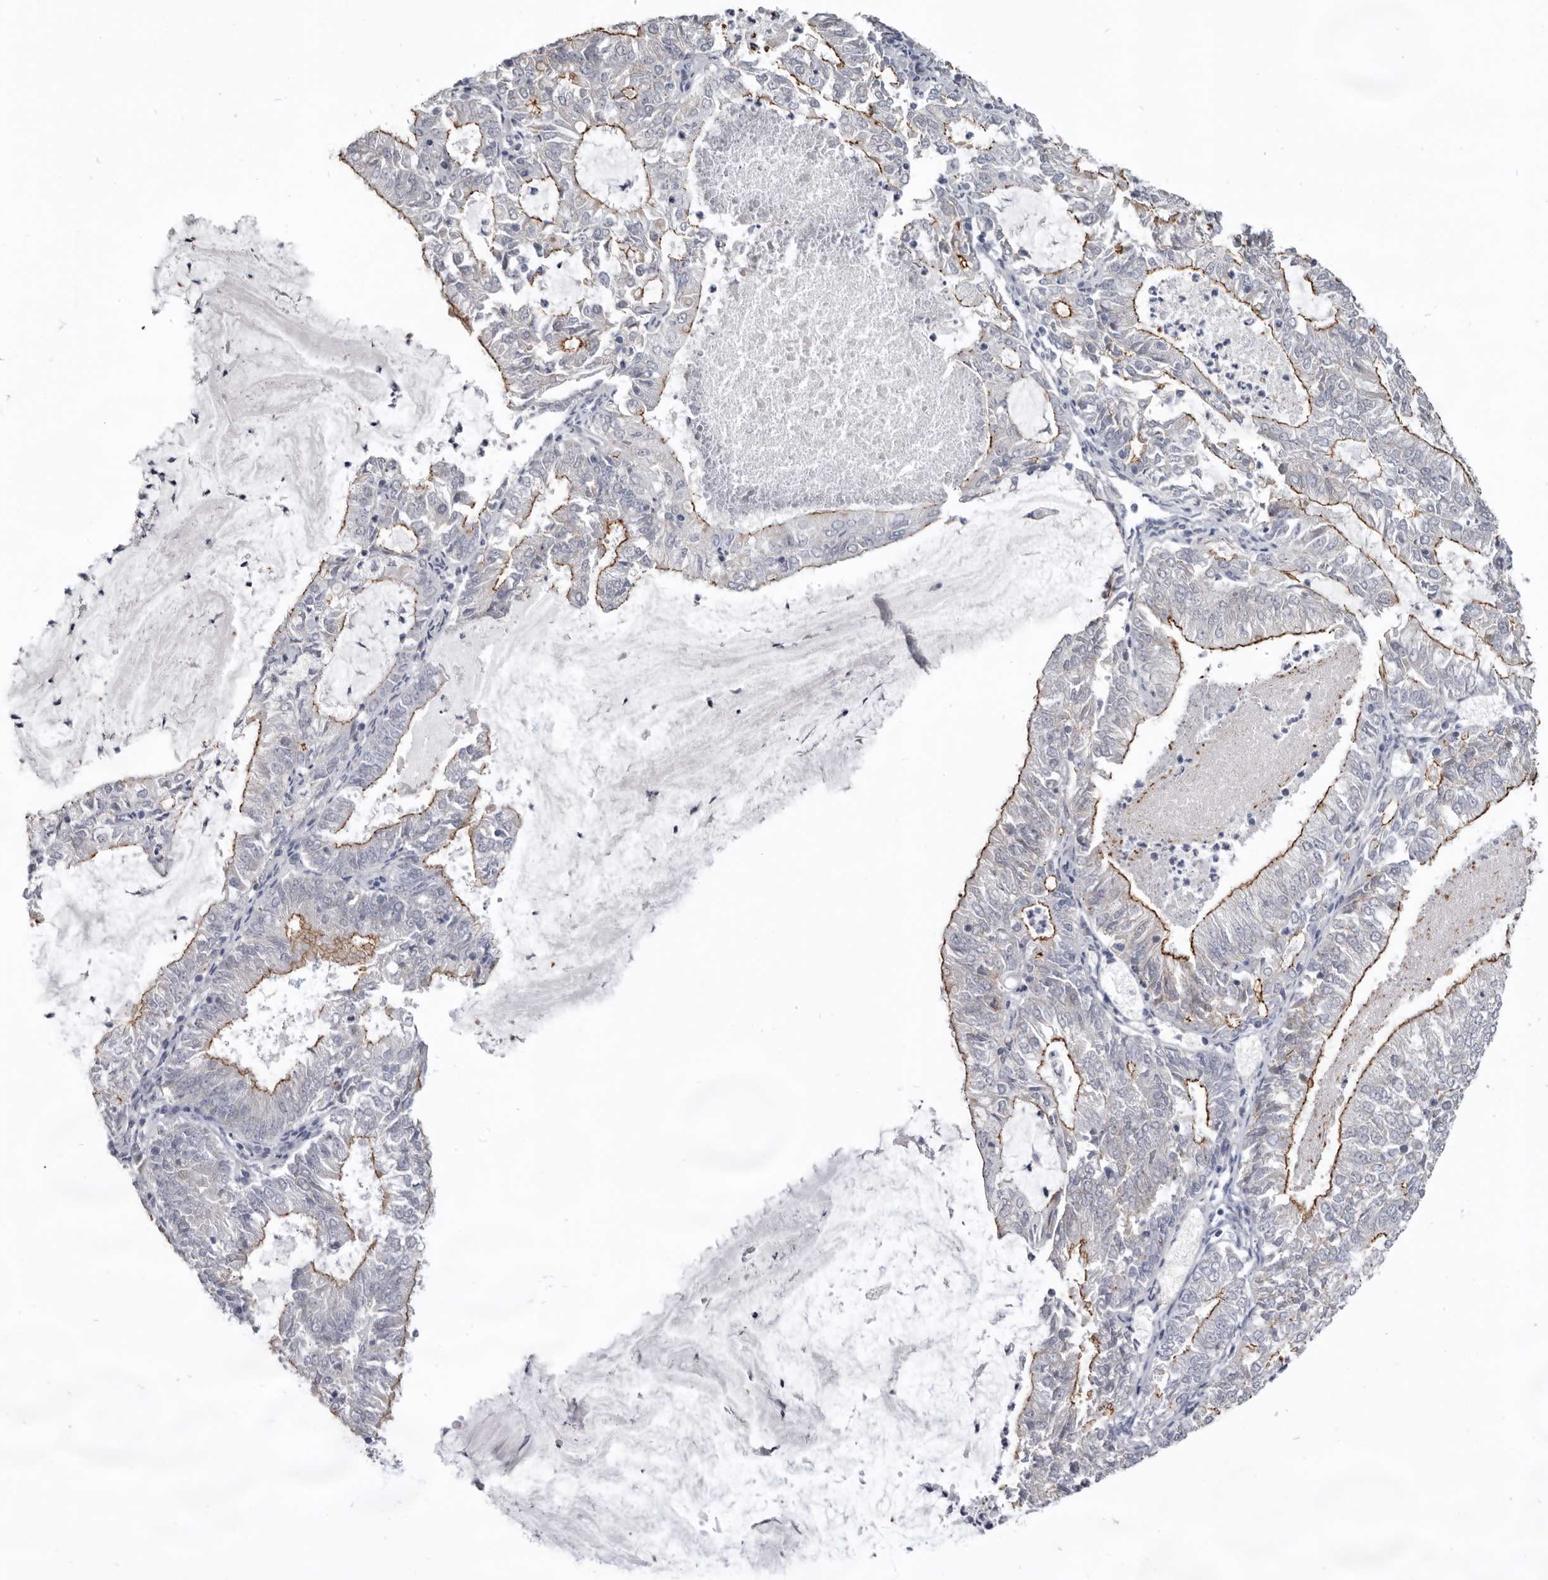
{"staining": {"intensity": "strong", "quantity": "25%-75%", "location": "cytoplasmic/membranous"}, "tissue": "endometrial cancer", "cell_type": "Tumor cells", "image_type": "cancer", "snomed": [{"axis": "morphology", "description": "Adenocarcinoma, NOS"}, {"axis": "topography", "description": "Endometrium"}], "caption": "Protein expression analysis of human endometrial adenocarcinoma reveals strong cytoplasmic/membranous staining in approximately 25%-75% of tumor cells.", "gene": "CGN", "patient": {"sex": "female", "age": 57}}